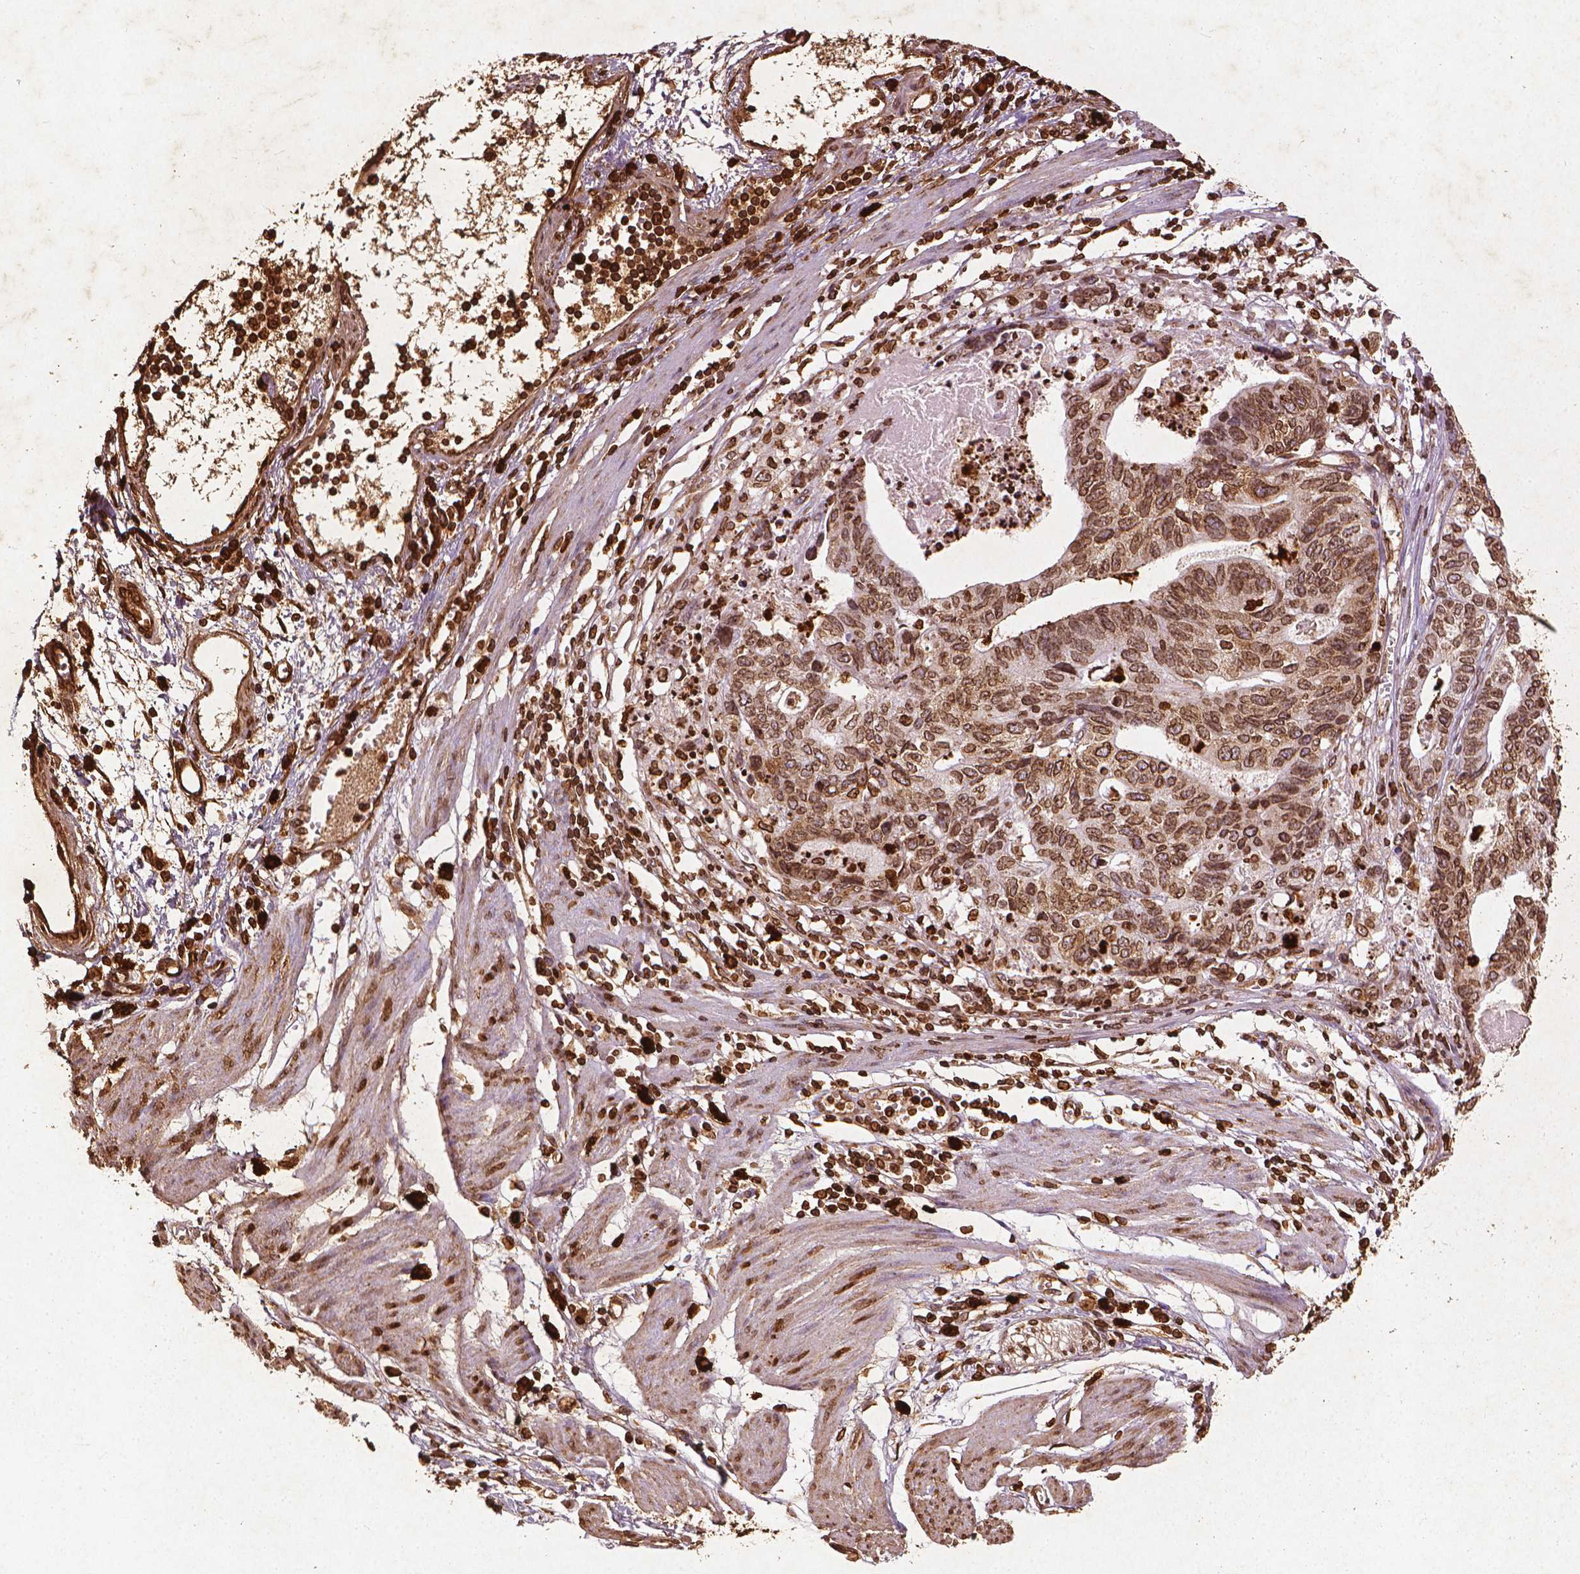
{"staining": {"intensity": "strong", "quantity": ">75%", "location": "cytoplasmic/membranous,nuclear"}, "tissue": "stomach cancer", "cell_type": "Tumor cells", "image_type": "cancer", "snomed": [{"axis": "morphology", "description": "Adenocarcinoma, NOS"}, {"axis": "topography", "description": "Stomach, upper"}], "caption": "IHC histopathology image of human stomach cancer (adenocarcinoma) stained for a protein (brown), which shows high levels of strong cytoplasmic/membranous and nuclear expression in about >75% of tumor cells.", "gene": "LMNB1", "patient": {"sex": "female", "age": 67}}